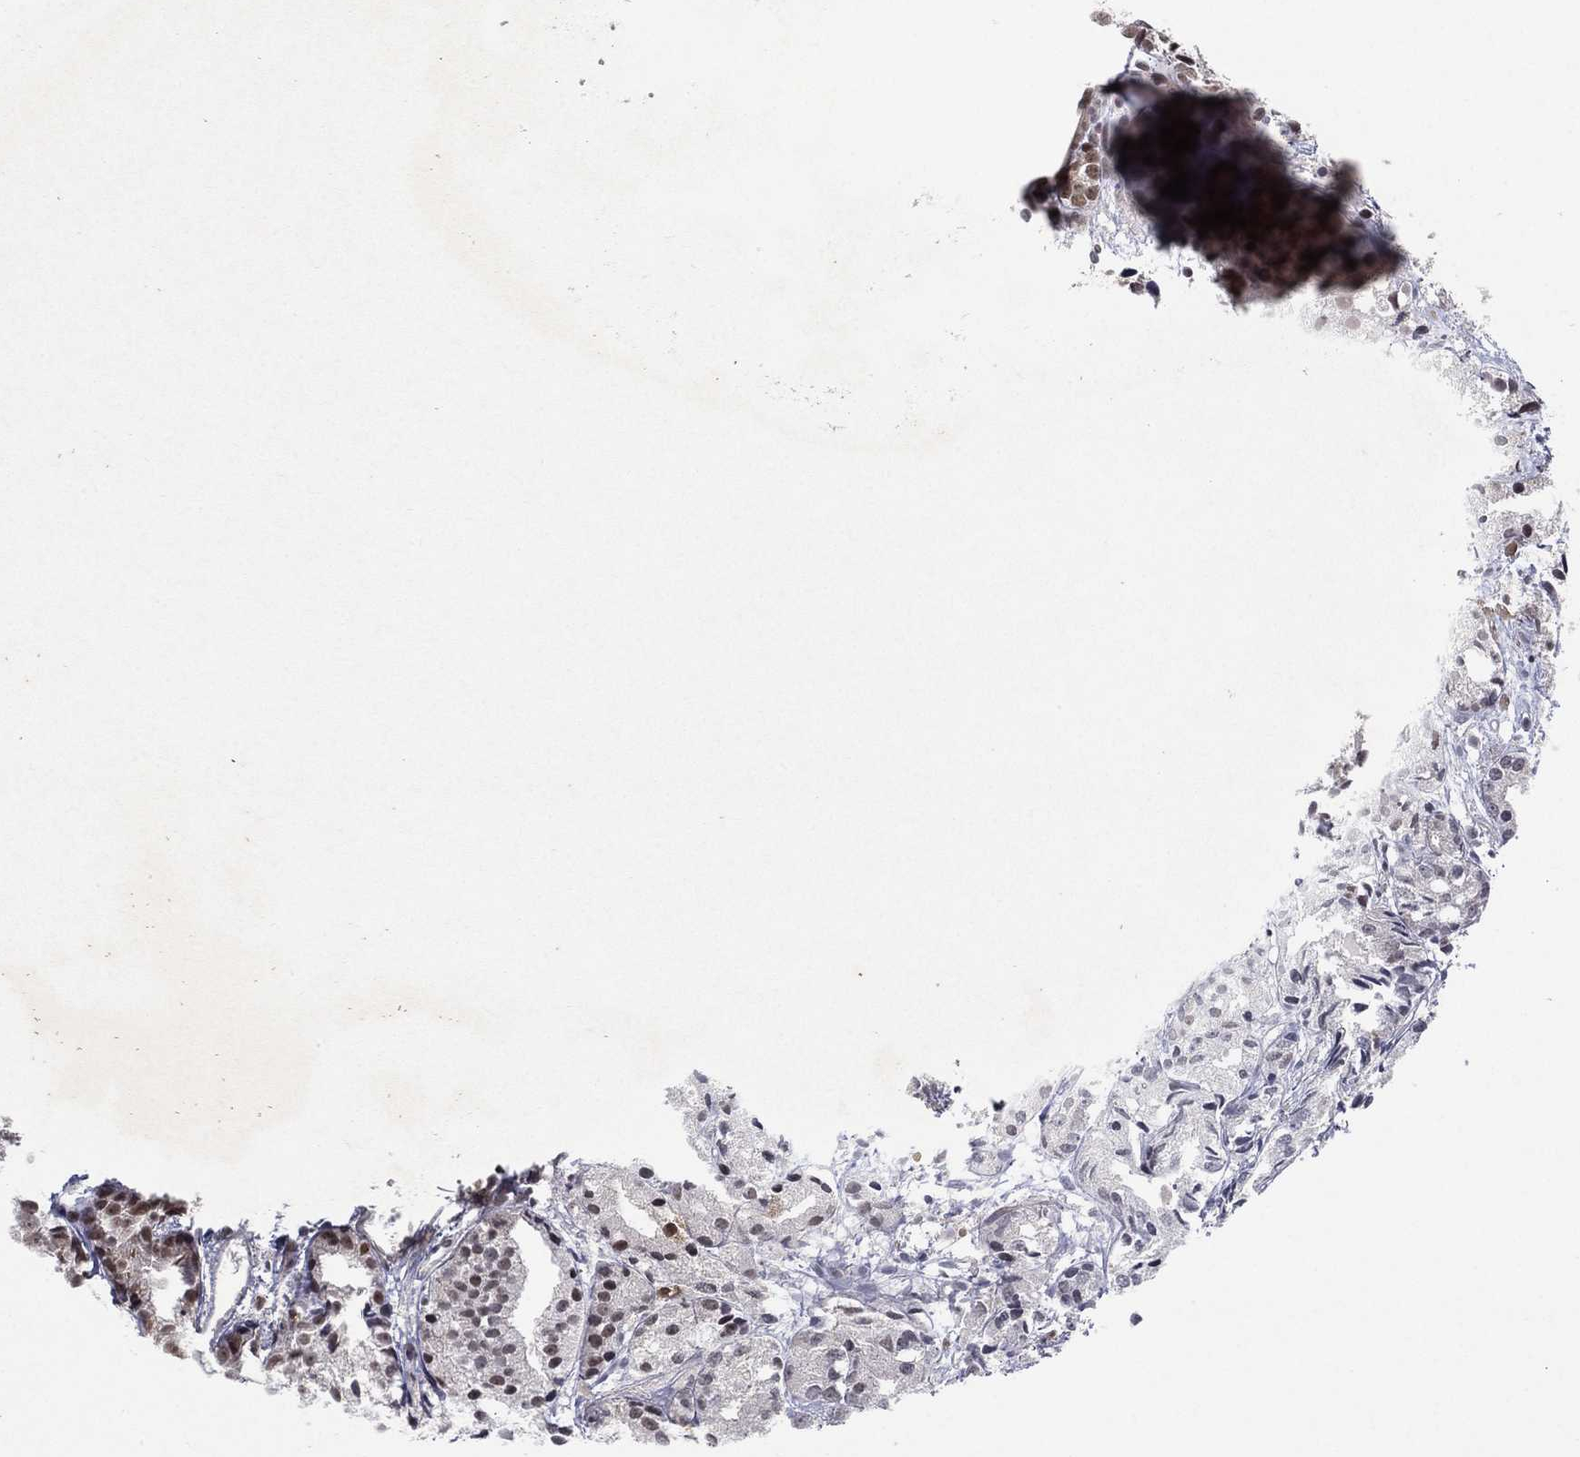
{"staining": {"intensity": "moderate", "quantity": "25%-75%", "location": "nuclear"}, "tissue": "prostate cancer", "cell_type": "Tumor cells", "image_type": "cancer", "snomed": [{"axis": "morphology", "description": "Adenocarcinoma, Medium grade"}, {"axis": "topography", "description": "Prostate"}], "caption": "Protein staining reveals moderate nuclear expression in about 25%-75% of tumor cells in prostate cancer (medium-grade adenocarcinoma). (DAB (3,3'-diaminobenzidine) IHC, brown staining for protein, blue staining for nuclei).", "gene": "DGCR8", "patient": {"sex": "male", "age": 74}}